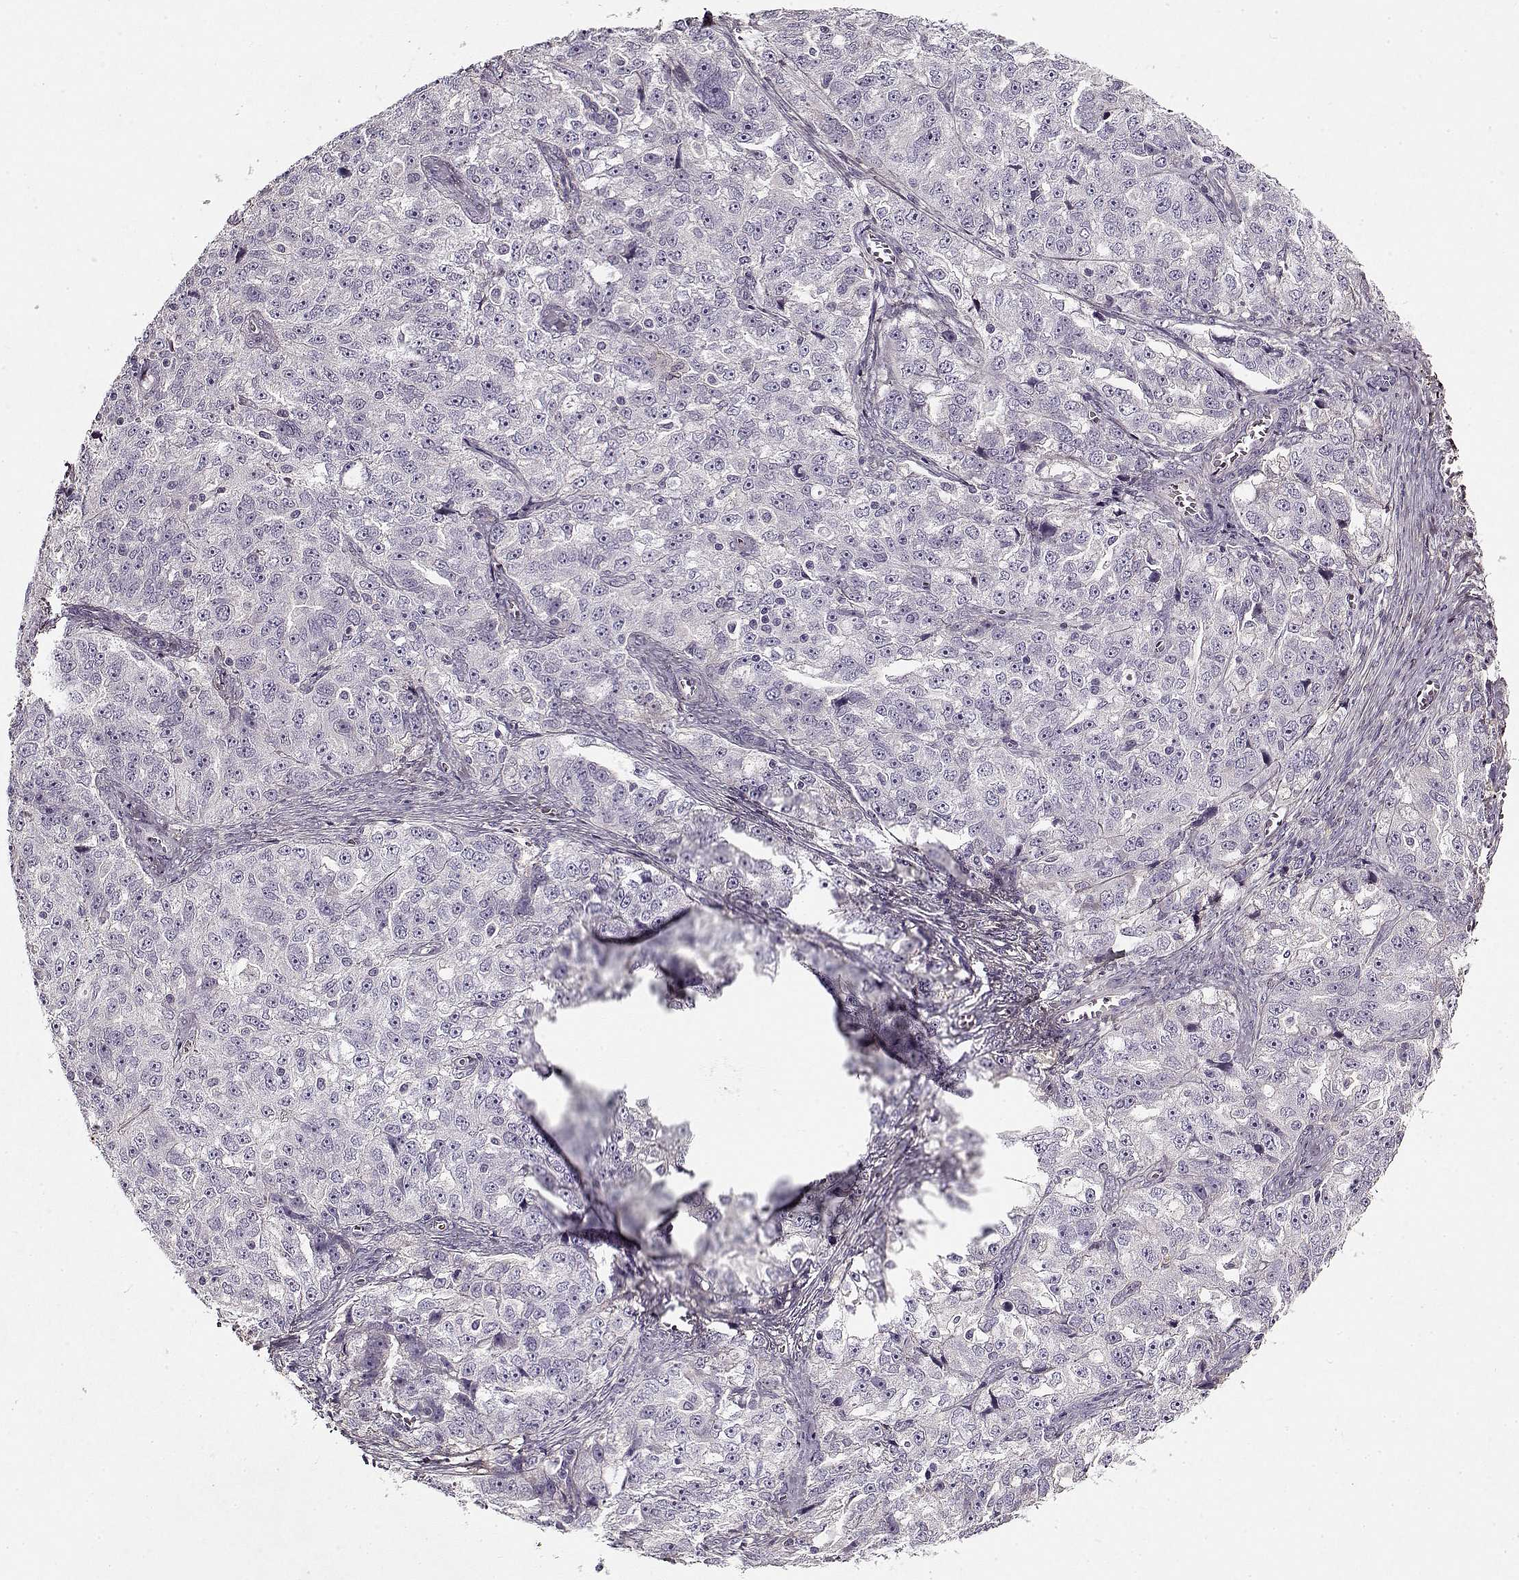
{"staining": {"intensity": "negative", "quantity": "none", "location": "none"}, "tissue": "ovarian cancer", "cell_type": "Tumor cells", "image_type": "cancer", "snomed": [{"axis": "morphology", "description": "Cystadenocarcinoma, serous, NOS"}, {"axis": "topography", "description": "Ovary"}], "caption": "Histopathology image shows no significant protein staining in tumor cells of ovarian serous cystadenocarcinoma.", "gene": "LUM", "patient": {"sex": "female", "age": 51}}